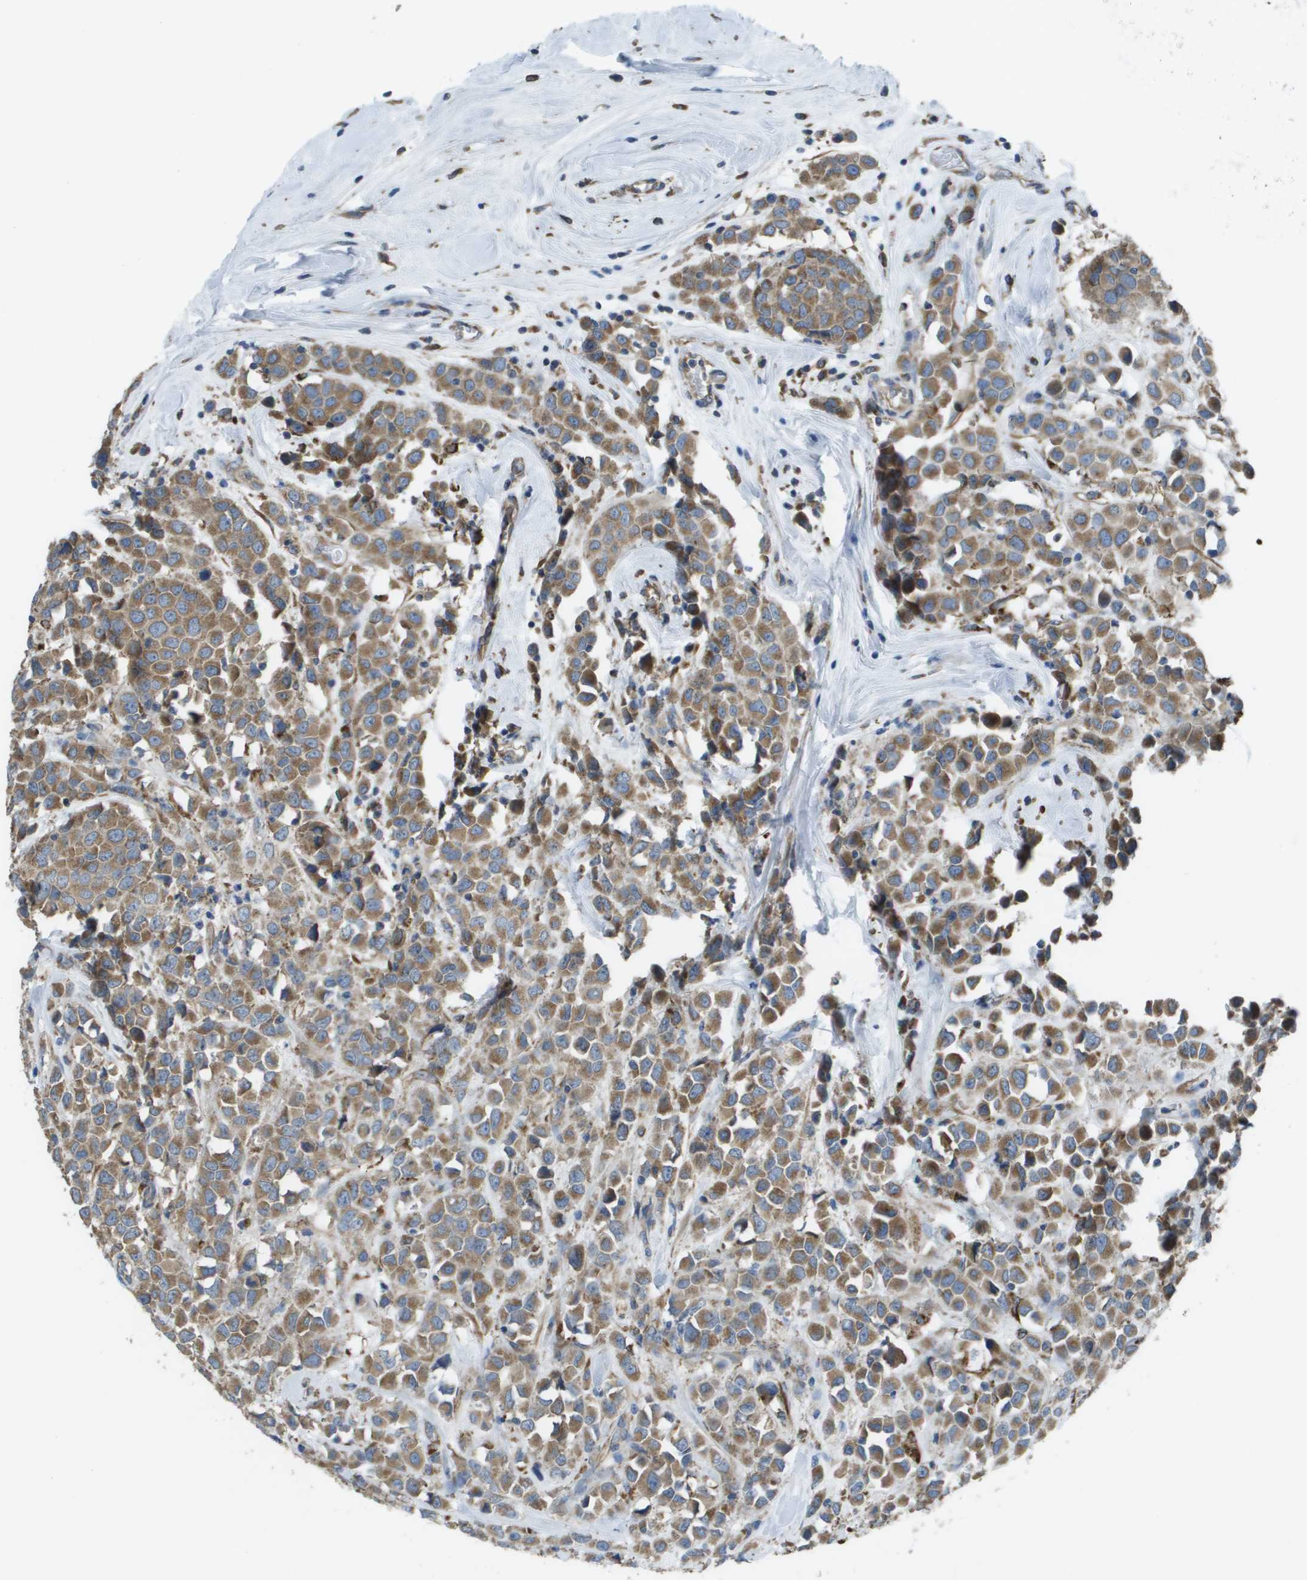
{"staining": {"intensity": "moderate", "quantity": ">75%", "location": "cytoplasmic/membranous"}, "tissue": "breast cancer", "cell_type": "Tumor cells", "image_type": "cancer", "snomed": [{"axis": "morphology", "description": "Duct carcinoma"}, {"axis": "topography", "description": "Breast"}], "caption": "Protein staining of breast cancer (intraductal carcinoma) tissue demonstrates moderate cytoplasmic/membranous expression in approximately >75% of tumor cells.", "gene": "CLCN2", "patient": {"sex": "female", "age": 61}}